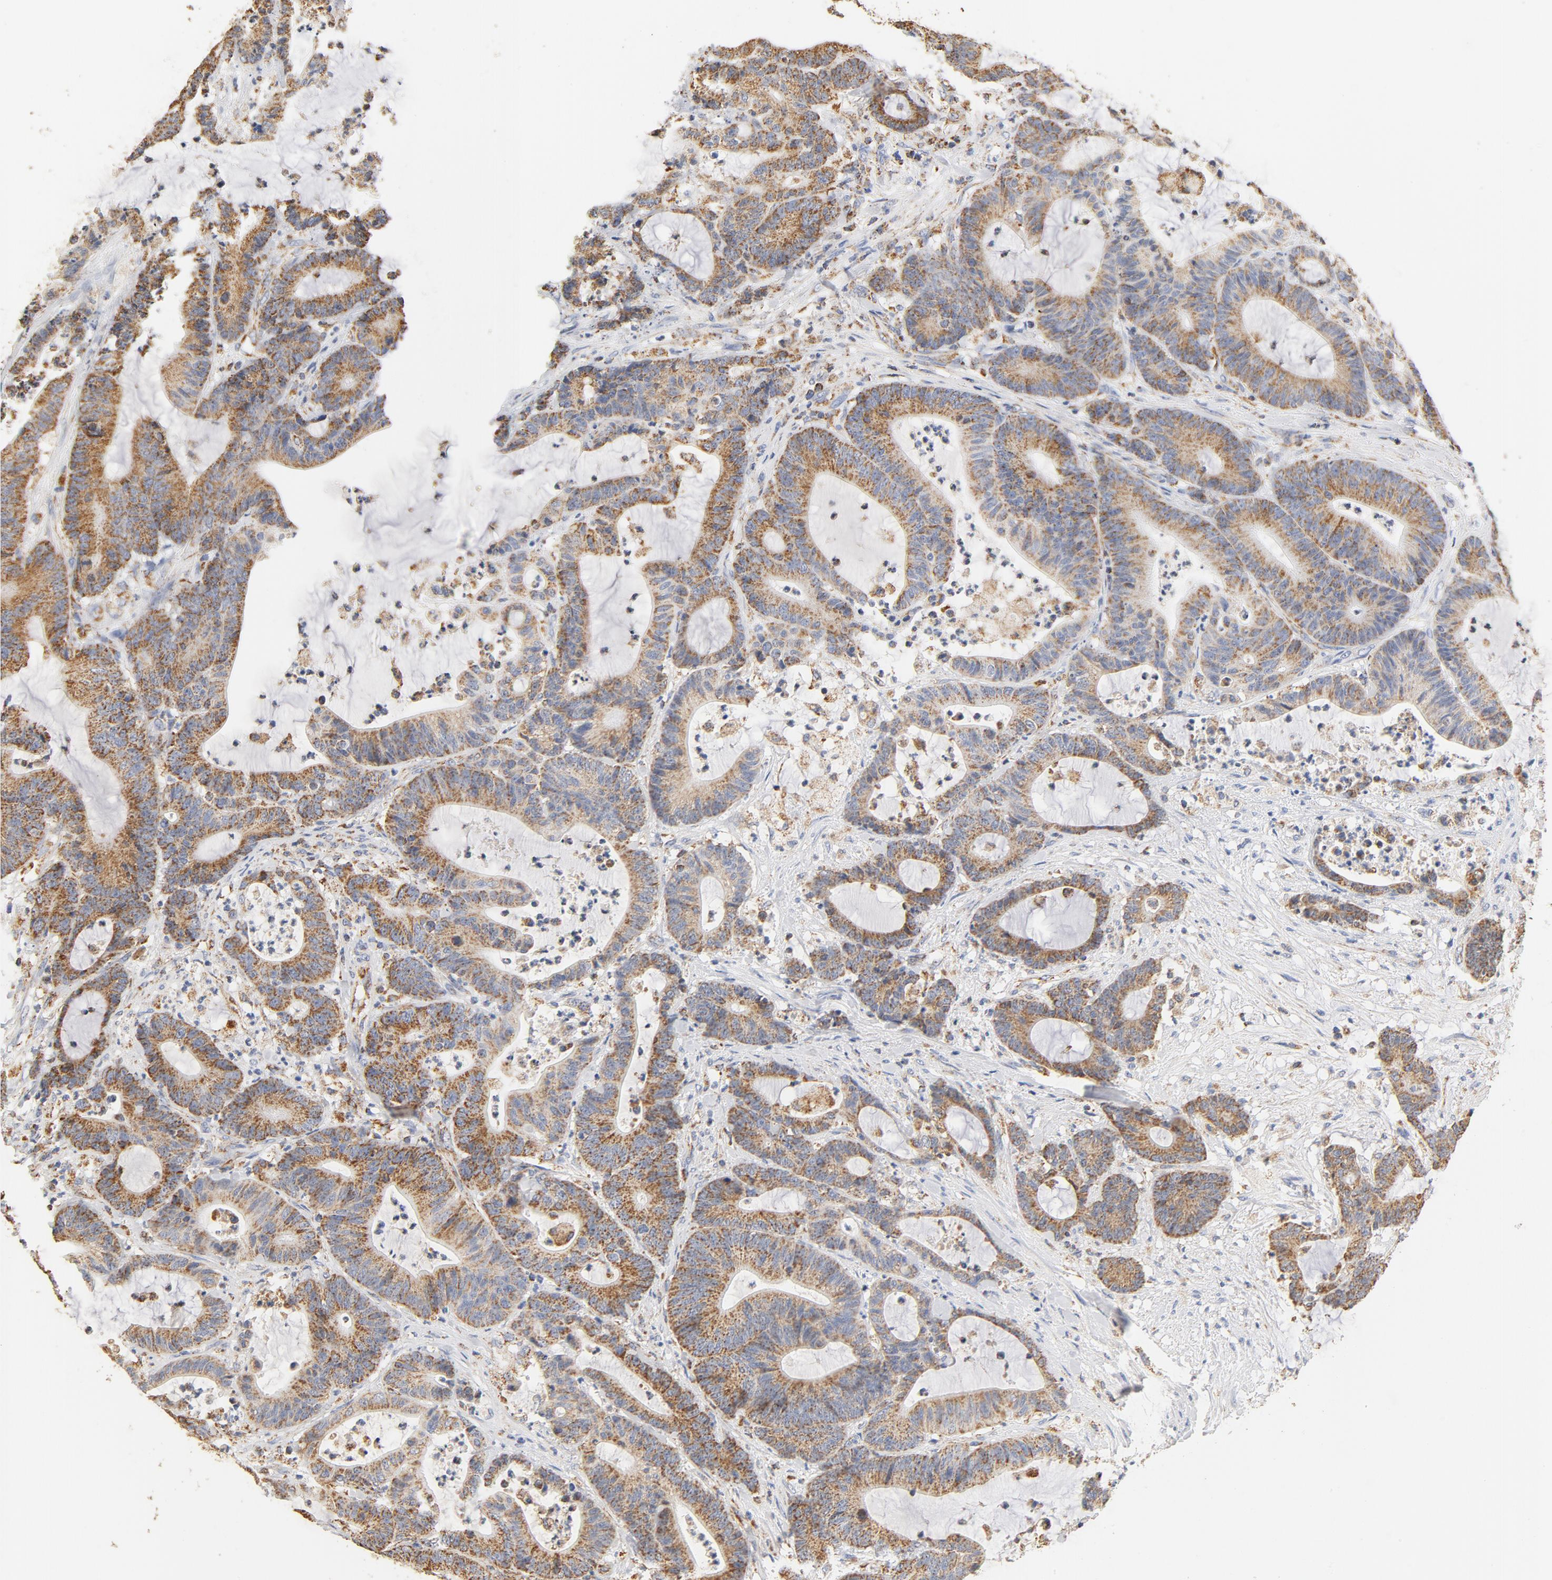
{"staining": {"intensity": "moderate", "quantity": ">75%", "location": "cytoplasmic/membranous"}, "tissue": "colorectal cancer", "cell_type": "Tumor cells", "image_type": "cancer", "snomed": [{"axis": "morphology", "description": "Adenocarcinoma, NOS"}, {"axis": "topography", "description": "Colon"}], "caption": "Colorectal adenocarcinoma stained for a protein (brown) reveals moderate cytoplasmic/membranous positive staining in about >75% of tumor cells.", "gene": "COX4I1", "patient": {"sex": "female", "age": 84}}